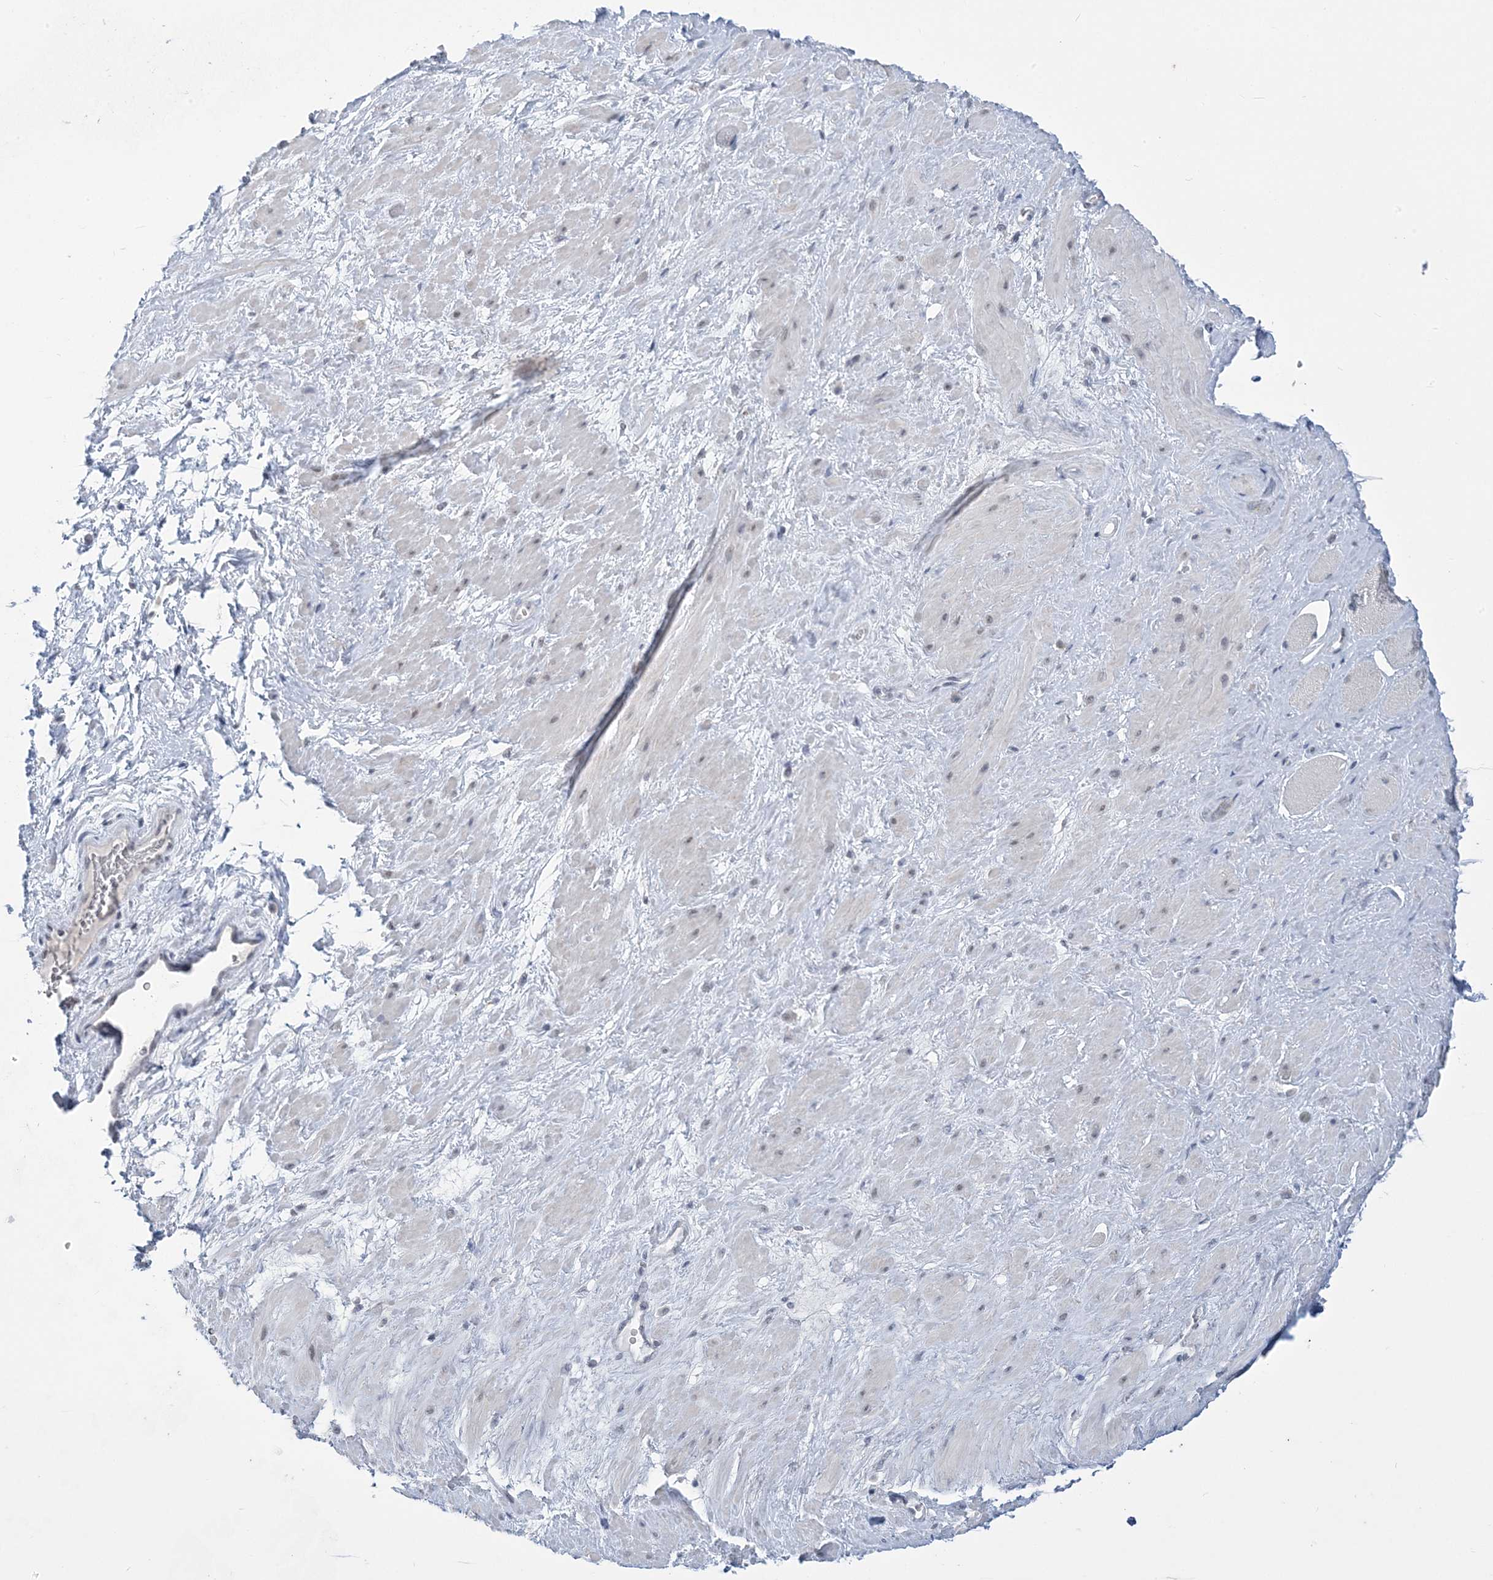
{"staining": {"intensity": "negative", "quantity": "none", "location": "none"}, "tissue": "adipose tissue", "cell_type": "Adipocytes", "image_type": "normal", "snomed": [{"axis": "morphology", "description": "Normal tissue, NOS"}, {"axis": "morphology", "description": "Adenocarcinoma, Low grade"}, {"axis": "topography", "description": "Prostate"}, {"axis": "topography", "description": "Peripheral nerve tissue"}], "caption": "Micrograph shows no protein staining in adipocytes of unremarkable adipose tissue.", "gene": "ZBTB7A", "patient": {"sex": "male", "age": 63}}